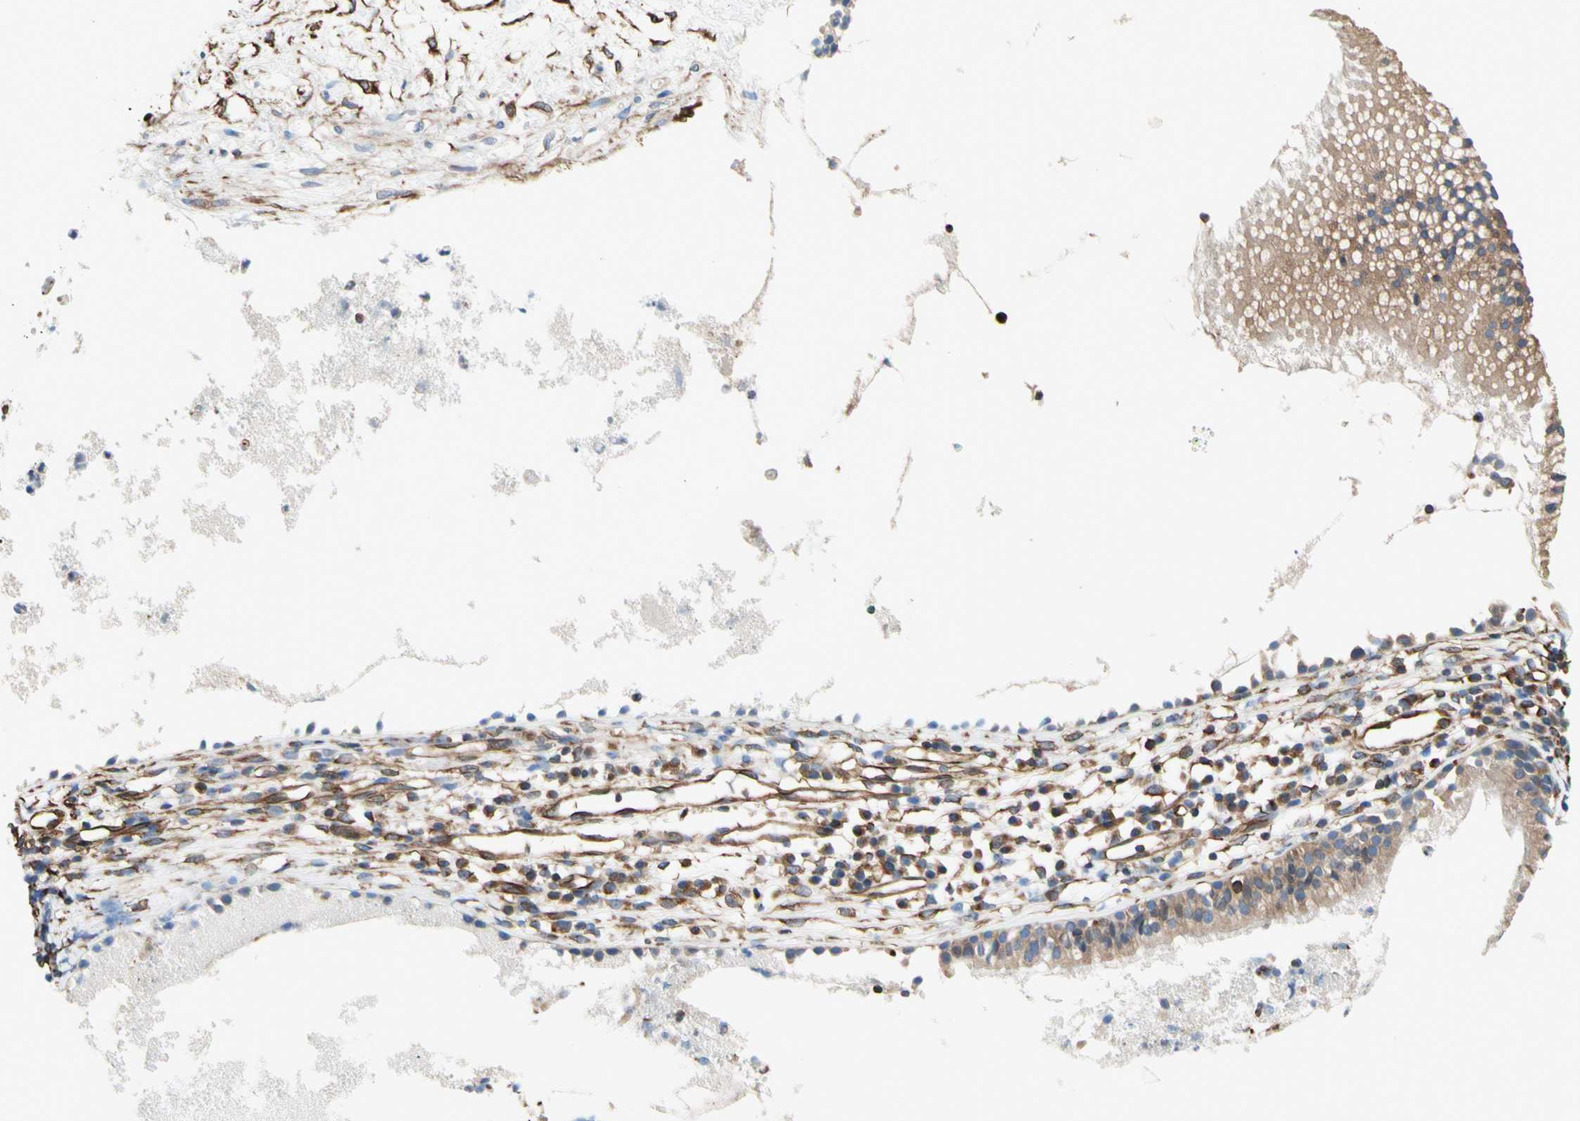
{"staining": {"intensity": "weak", "quantity": ">75%", "location": "cytoplasmic/membranous"}, "tissue": "nasopharynx", "cell_type": "Respiratory epithelial cells", "image_type": "normal", "snomed": [{"axis": "morphology", "description": "Normal tissue, NOS"}, {"axis": "topography", "description": "Nasopharynx"}], "caption": "A photomicrograph showing weak cytoplasmic/membranous staining in about >75% of respiratory epithelial cells in normal nasopharynx, as visualized by brown immunohistochemical staining.", "gene": "TRAF2", "patient": {"sex": "male", "age": 21}}